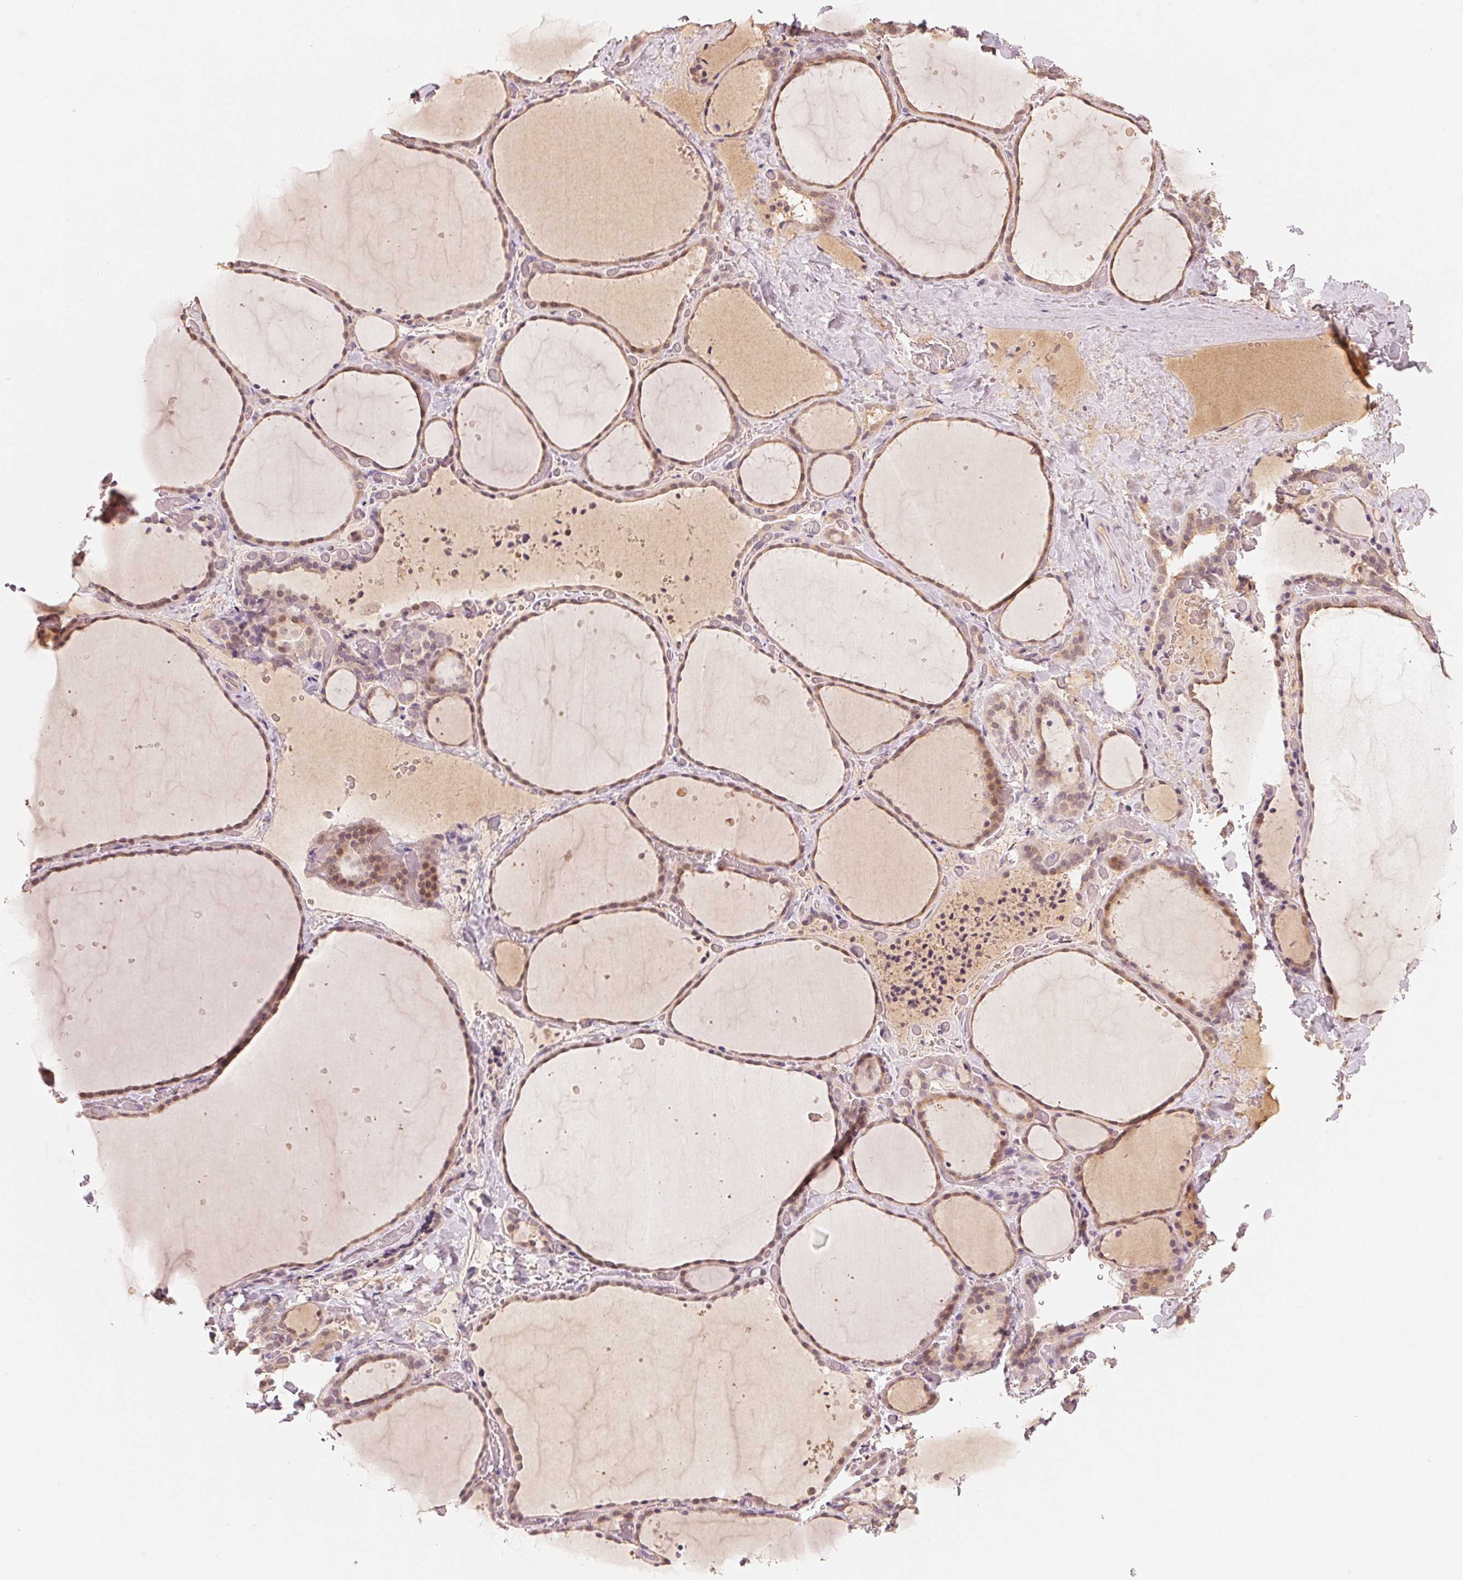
{"staining": {"intensity": "weak", "quantity": "25%-75%", "location": "cytoplasmic/membranous"}, "tissue": "thyroid gland", "cell_type": "Glandular cells", "image_type": "normal", "snomed": [{"axis": "morphology", "description": "Normal tissue, NOS"}, {"axis": "topography", "description": "Thyroid gland"}], "caption": "Immunohistochemical staining of unremarkable human thyroid gland displays 25%-75% levels of weak cytoplasmic/membranous protein staining in approximately 25%-75% of glandular cells.", "gene": "CFHR2", "patient": {"sex": "female", "age": 36}}